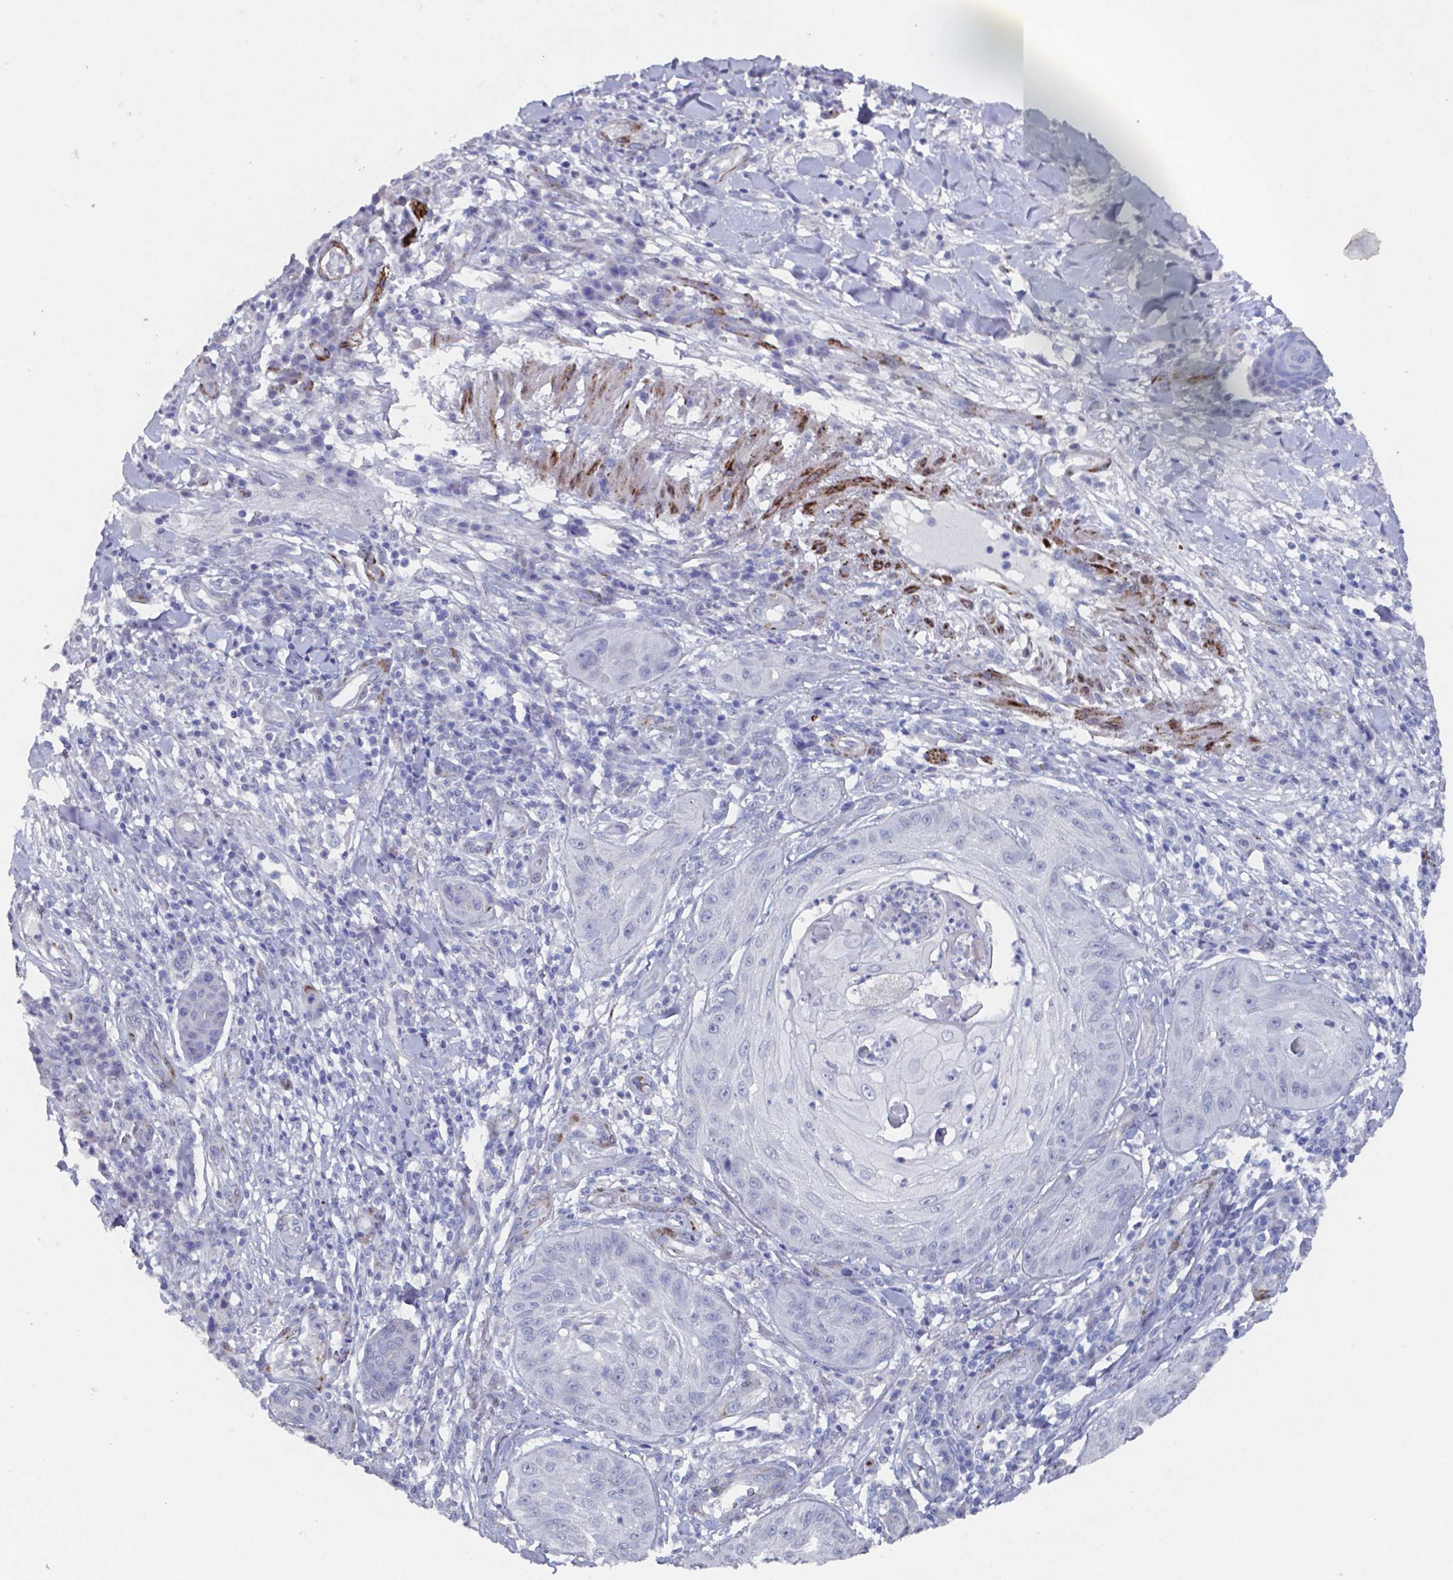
{"staining": {"intensity": "negative", "quantity": "none", "location": "none"}, "tissue": "skin cancer", "cell_type": "Tumor cells", "image_type": "cancer", "snomed": [{"axis": "morphology", "description": "Squamous cell carcinoma, NOS"}, {"axis": "topography", "description": "Skin"}], "caption": "Immunohistochemical staining of human squamous cell carcinoma (skin) reveals no significant expression in tumor cells.", "gene": "PLA2R1", "patient": {"sex": "male", "age": 70}}